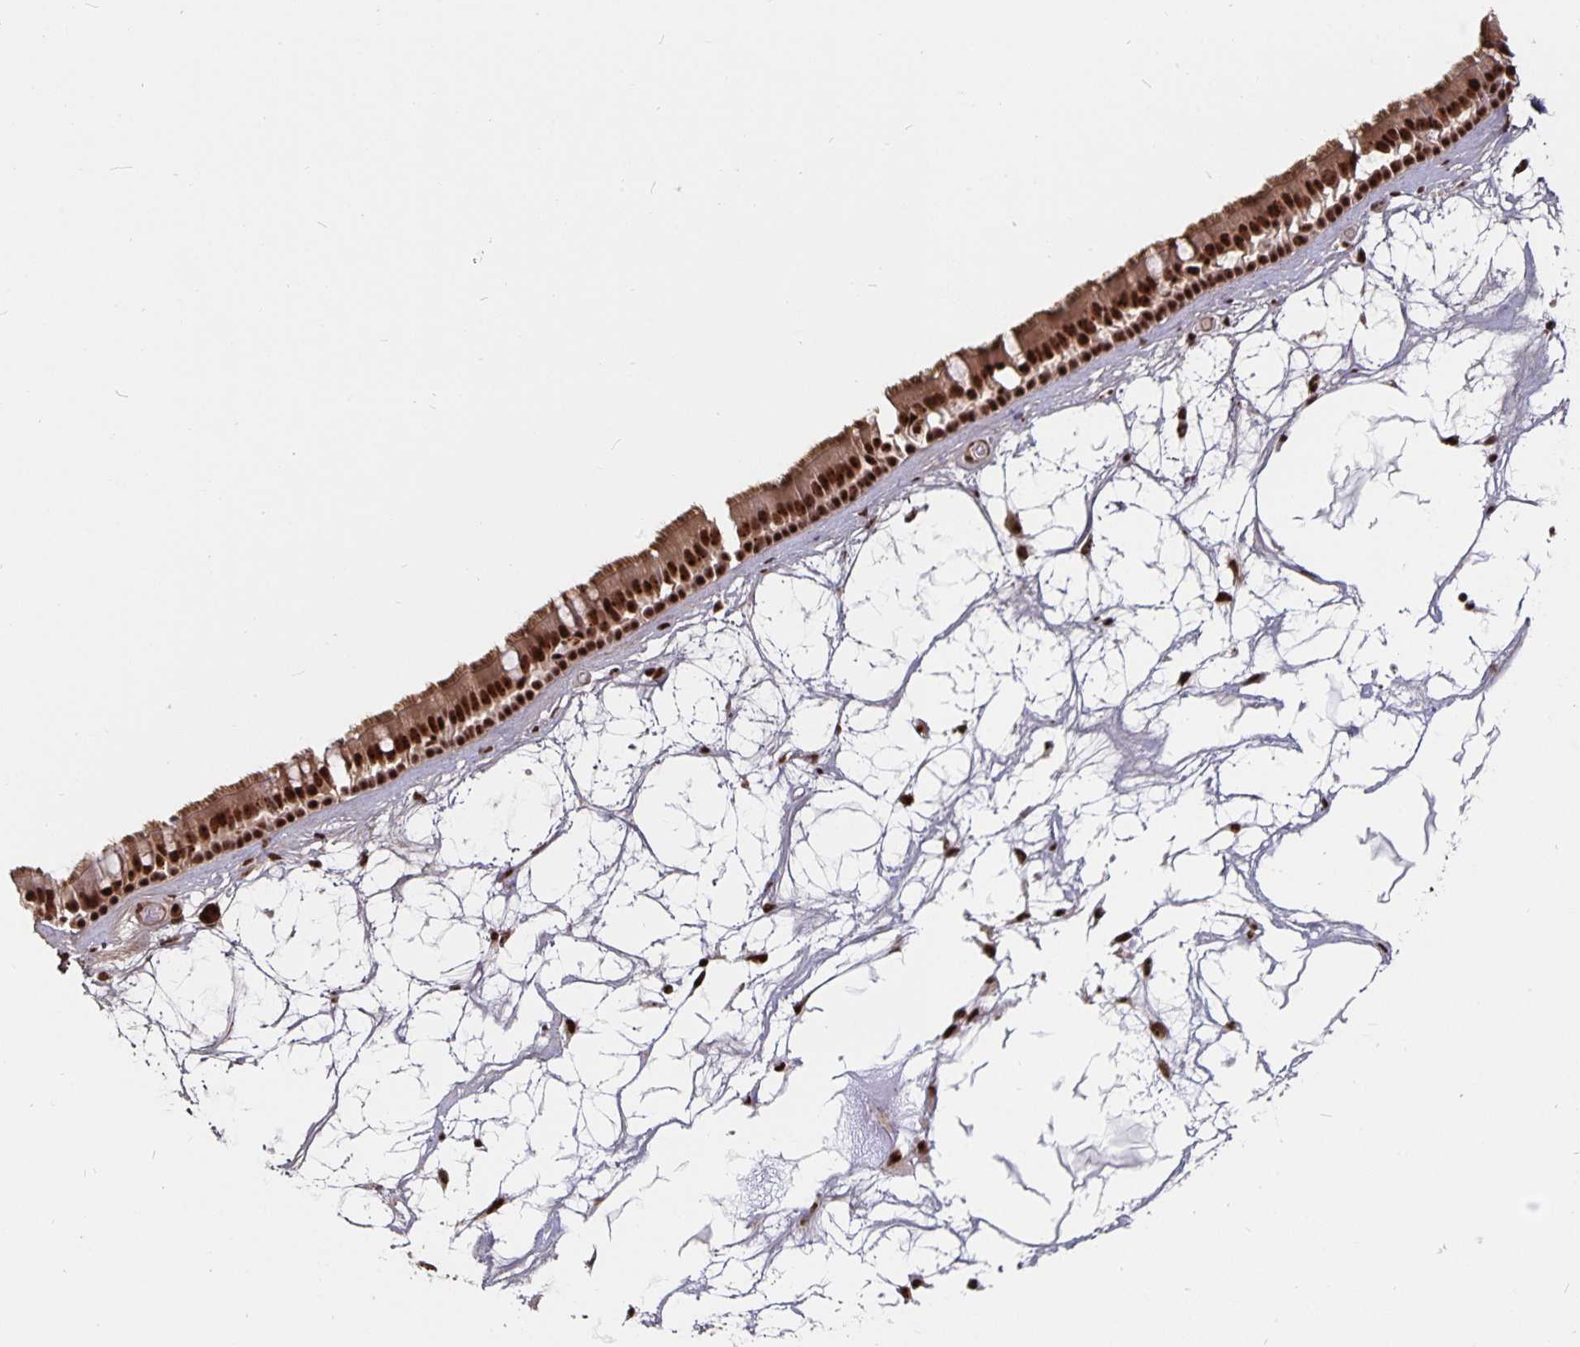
{"staining": {"intensity": "strong", "quantity": ">75%", "location": "cytoplasmic/membranous,nuclear"}, "tissue": "nasopharynx", "cell_type": "Respiratory epithelial cells", "image_type": "normal", "snomed": [{"axis": "morphology", "description": "Normal tissue, NOS"}, {"axis": "topography", "description": "Nasopharynx"}], "caption": "Immunohistochemical staining of normal nasopharynx reveals >75% levels of strong cytoplasmic/membranous,nuclear protein expression in about >75% of respiratory epithelial cells. (brown staining indicates protein expression, while blue staining denotes nuclei).", "gene": "LAS1L", "patient": {"sex": "male", "age": 68}}